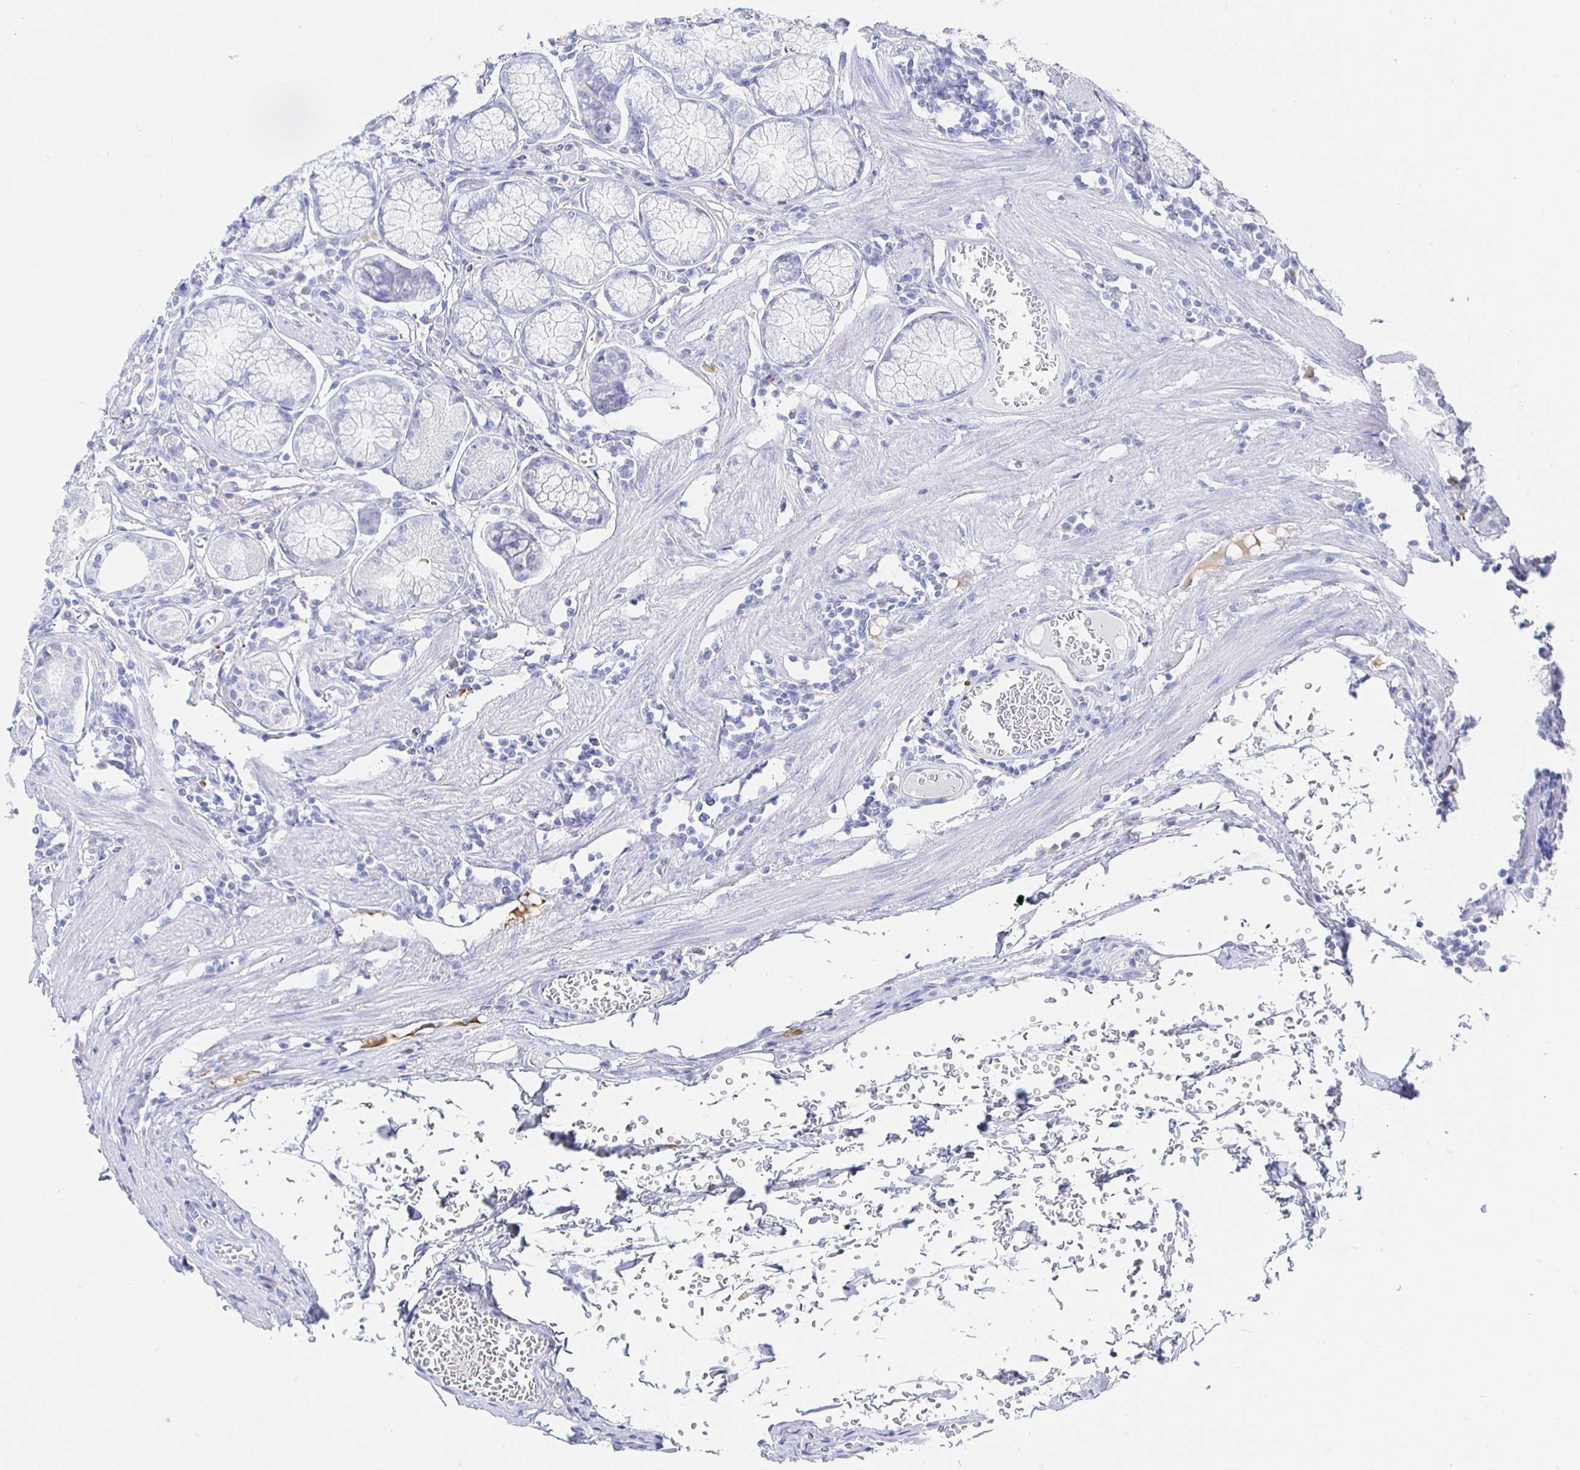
{"staining": {"intensity": "negative", "quantity": "none", "location": "none"}, "tissue": "stomach", "cell_type": "Glandular cells", "image_type": "normal", "snomed": [{"axis": "morphology", "description": "Normal tissue, NOS"}, {"axis": "topography", "description": "Stomach"}], "caption": "Protein analysis of normal stomach reveals no significant staining in glandular cells. (DAB IHC, high magnification).", "gene": "LRRC23", "patient": {"sex": "male", "age": 55}}